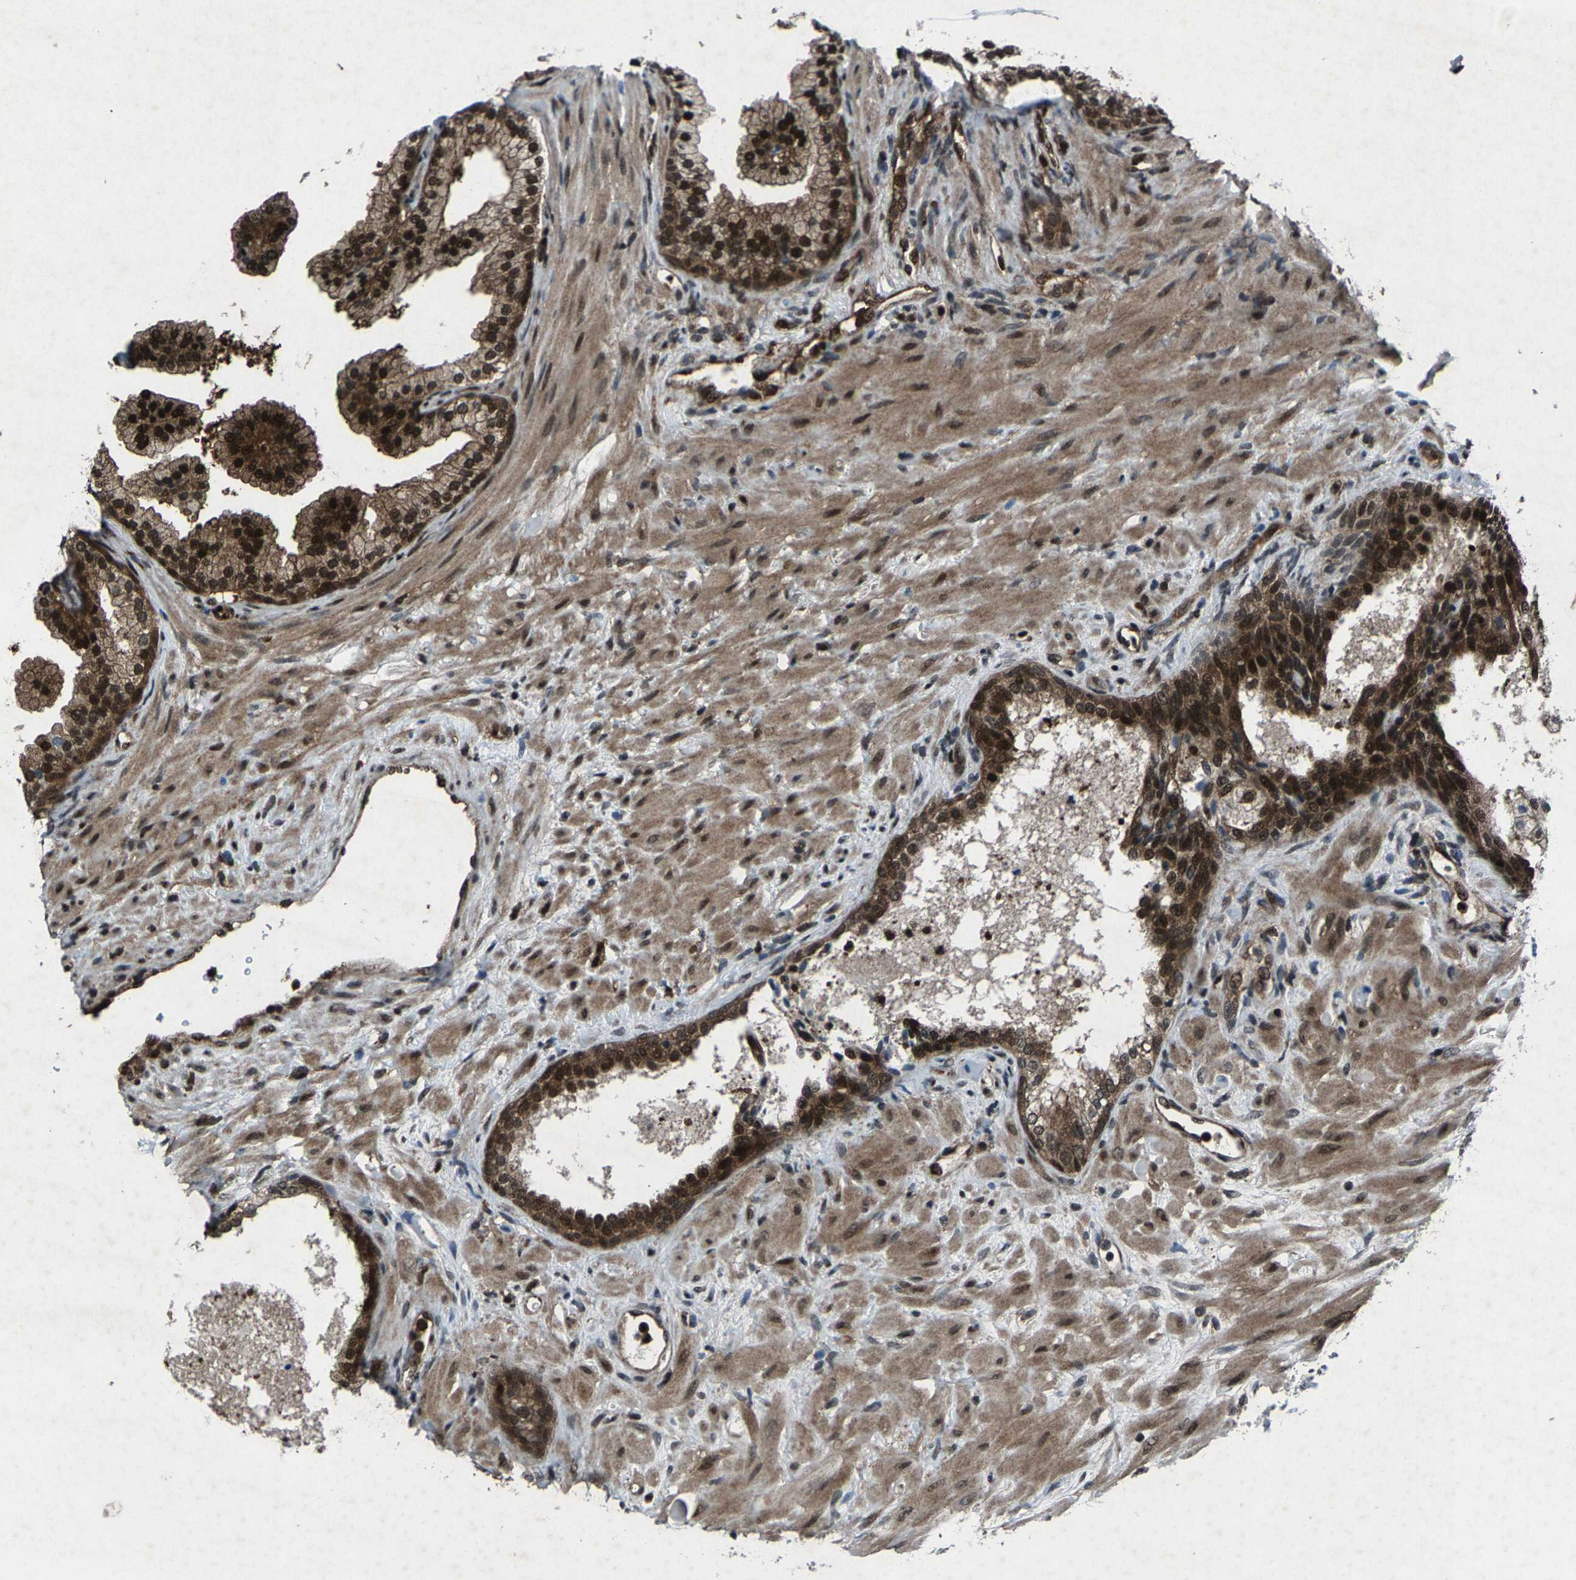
{"staining": {"intensity": "strong", "quantity": "25%-75%", "location": "cytoplasmic/membranous,nuclear"}, "tissue": "prostate", "cell_type": "Glandular cells", "image_type": "normal", "snomed": [{"axis": "morphology", "description": "Normal tissue, NOS"}, {"axis": "topography", "description": "Prostate"}], "caption": "Immunohistochemistry (IHC) of normal prostate shows high levels of strong cytoplasmic/membranous,nuclear staining in approximately 25%-75% of glandular cells. The staining was performed using DAB, with brown indicating positive protein expression. Nuclei are stained blue with hematoxylin.", "gene": "ATXN3", "patient": {"sex": "male", "age": 76}}